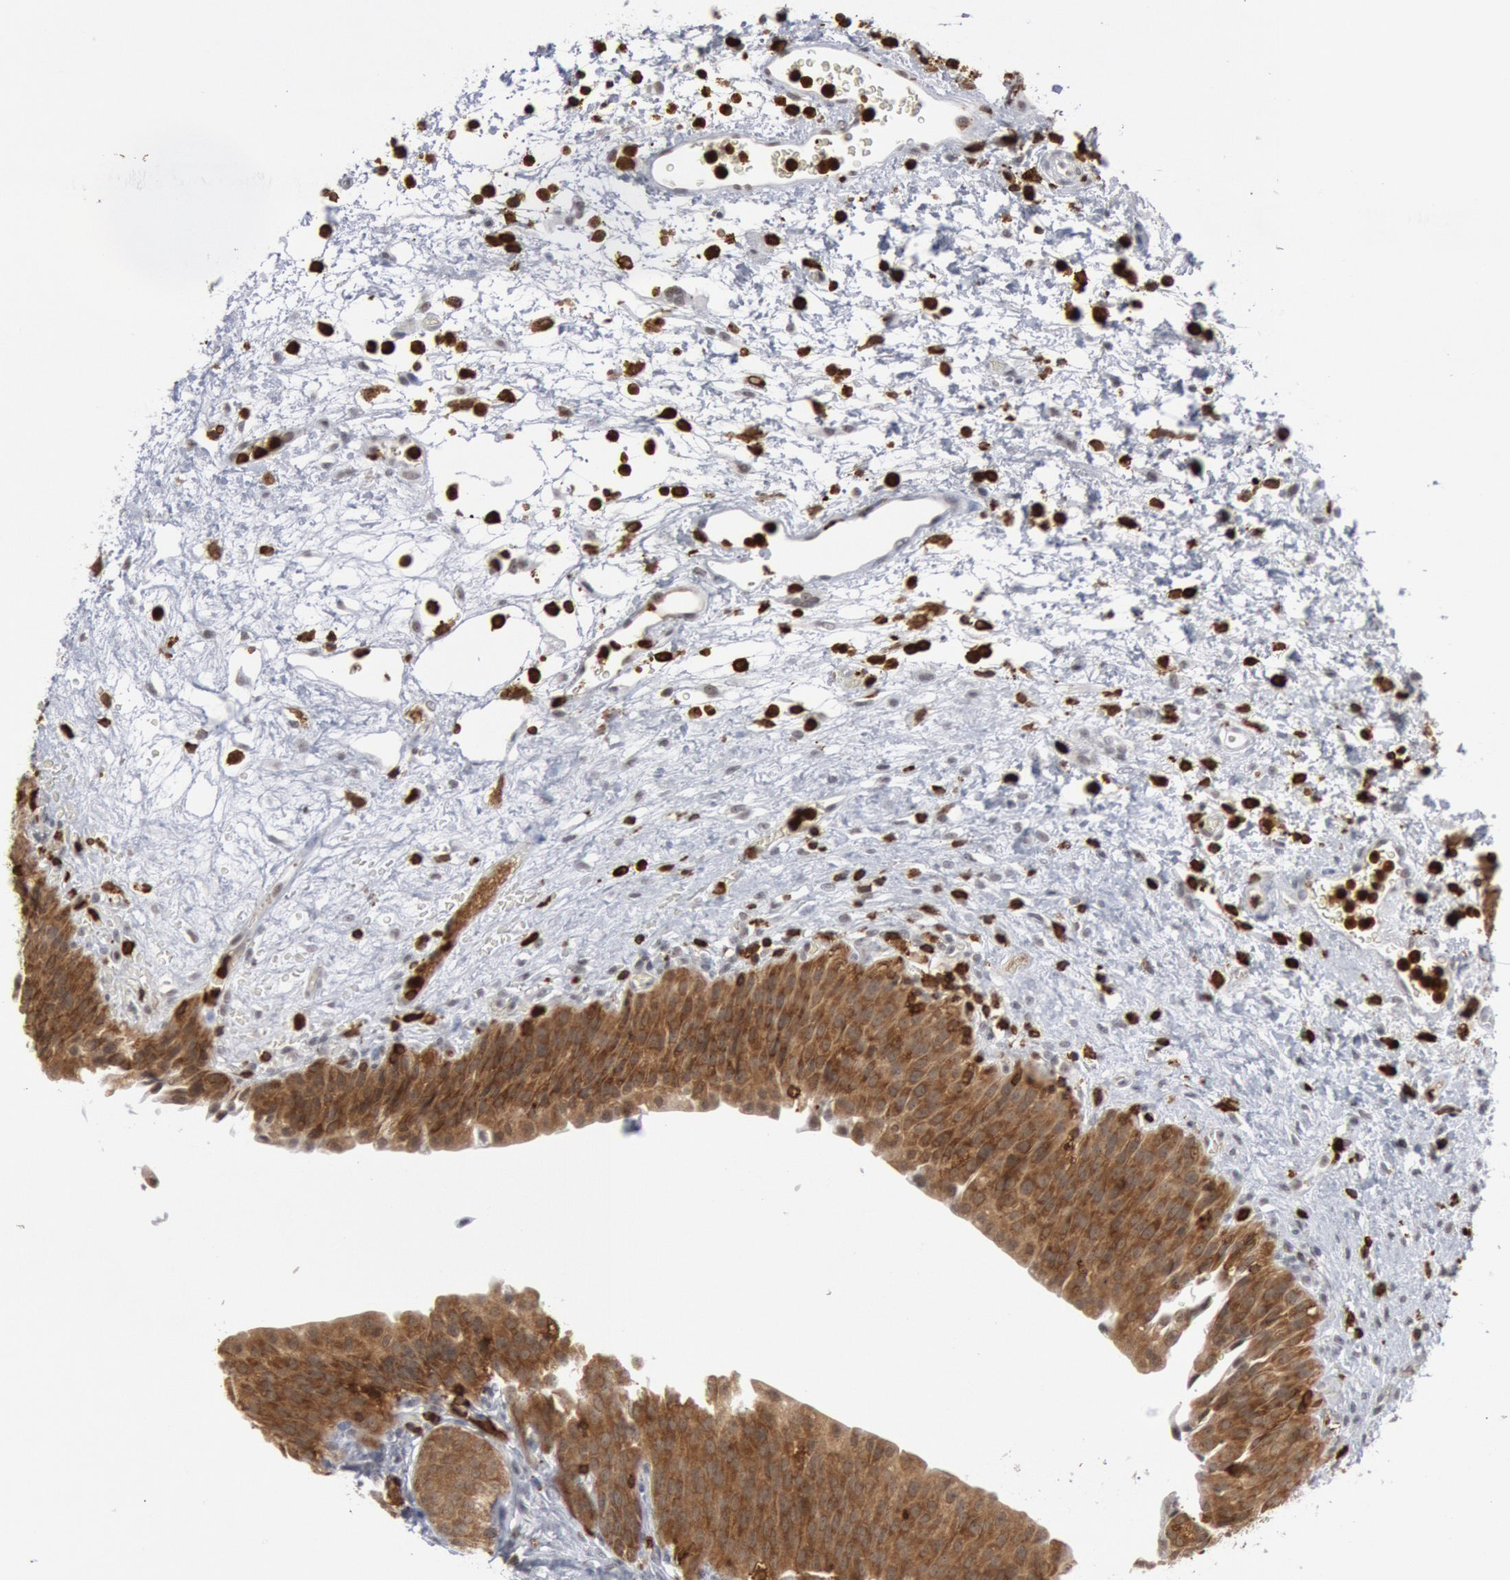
{"staining": {"intensity": "strong", "quantity": ">75%", "location": "cytoplasmic/membranous"}, "tissue": "urinary bladder", "cell_type": "Urothelial cells", "image_type": "normal", "snomed": [{"axis": "morphology", "description": "Normal tissue, NOS"}, {"axis": "topography", "description": "Smooth muscle"}, {"axis": "topography", "description": "Urinary bladder"}], "caption": "About >75% of urothelial cells in unremarkable human urinary bladder display strong cytoplasmic/membranous protein positivity as visualized by brown immunohistochemical staining.", "gene": "PTPN6", "patient": {"sex": "male", "age": 35}}